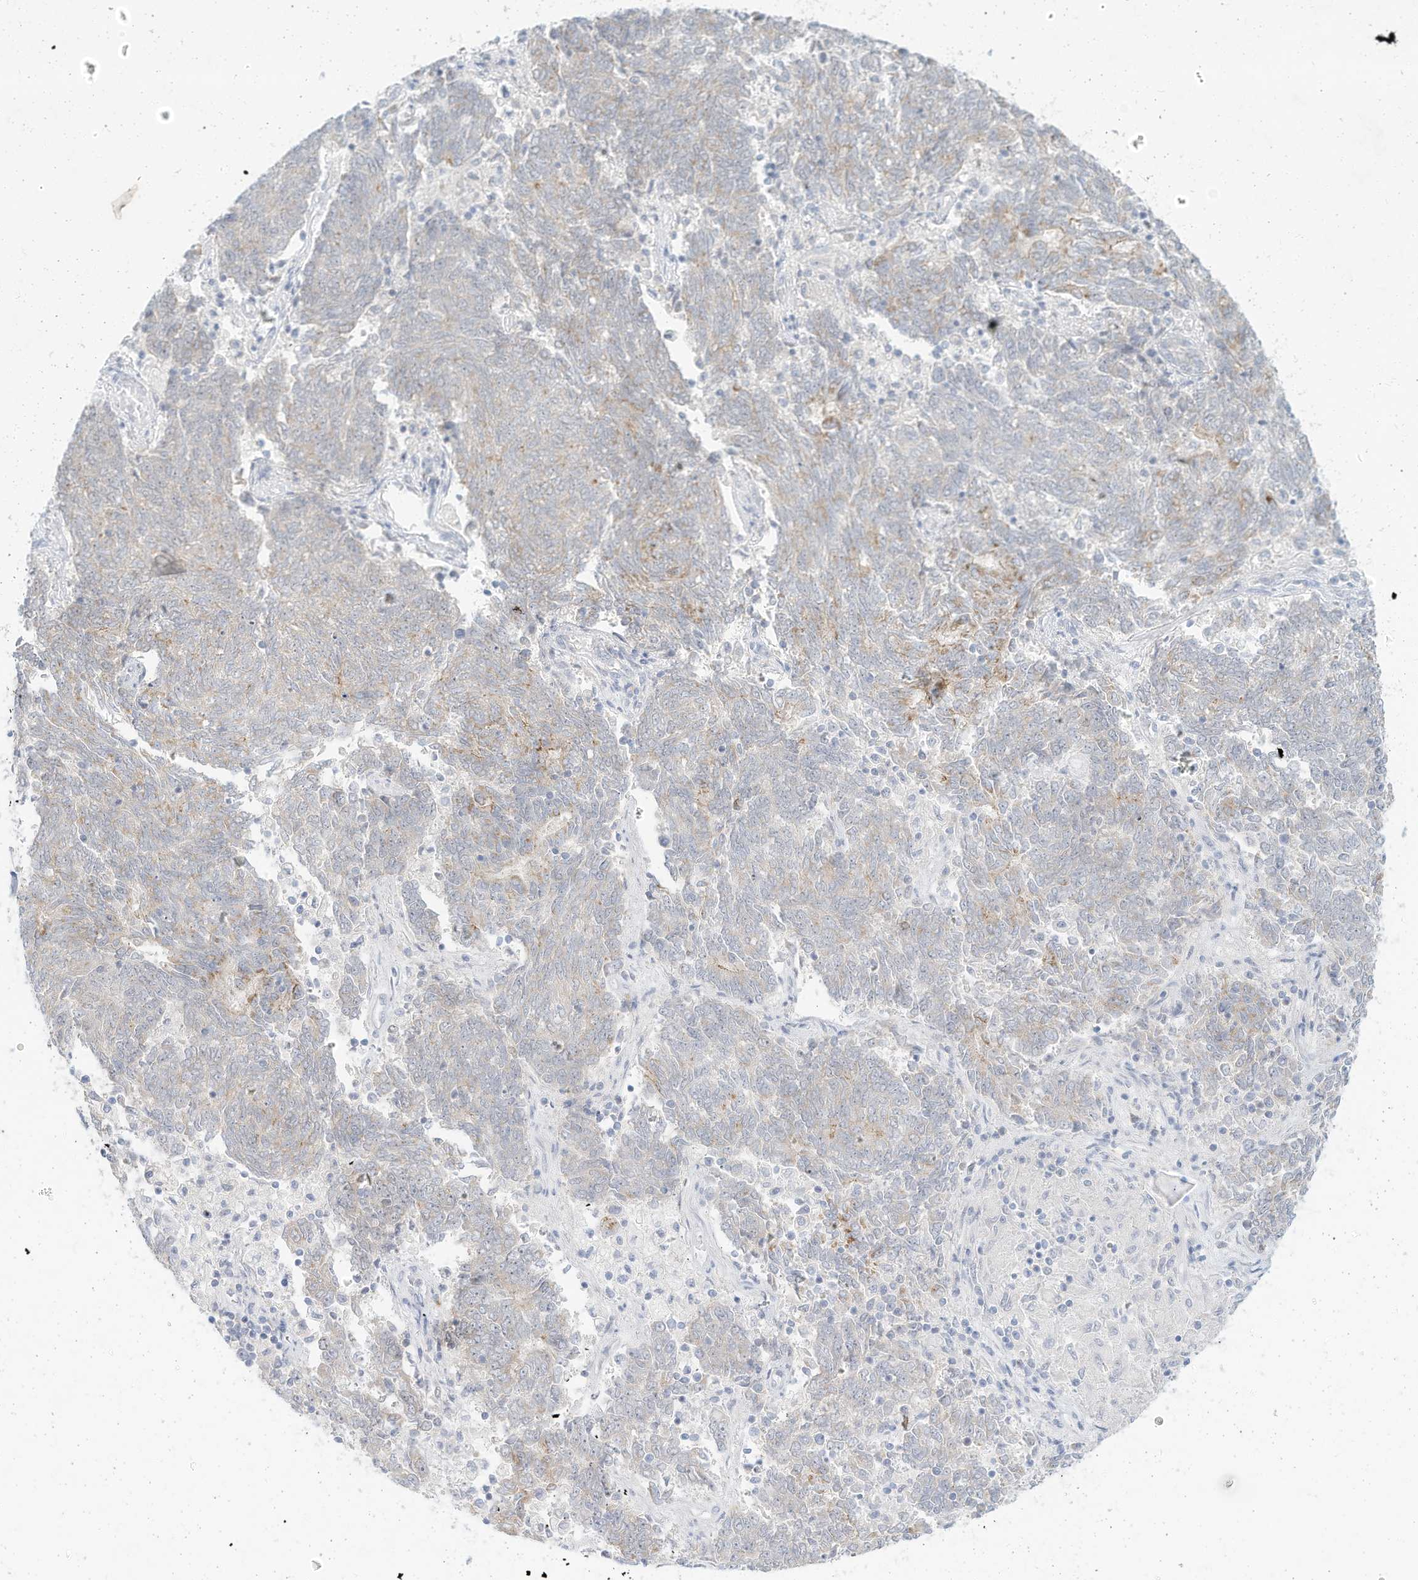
{"staining": {"intensity": "negative", "quantity": "none", "location": "none"}, "tissue": "endometrial cancer", "cell_type": "Tumor cells", "image_type": "cancer", "snomed": [{"axis": "morphology", "description": "Adenocarcinoma, NOS"}, {"axis": "topography", "description": "Endometrium"}], "caption": "This is an immunohistochemistry image of human endometrial cancer. There is no staining in tumor cells.", "gene": "PAK6", "patient": {"sex": "female", "age": 80}}